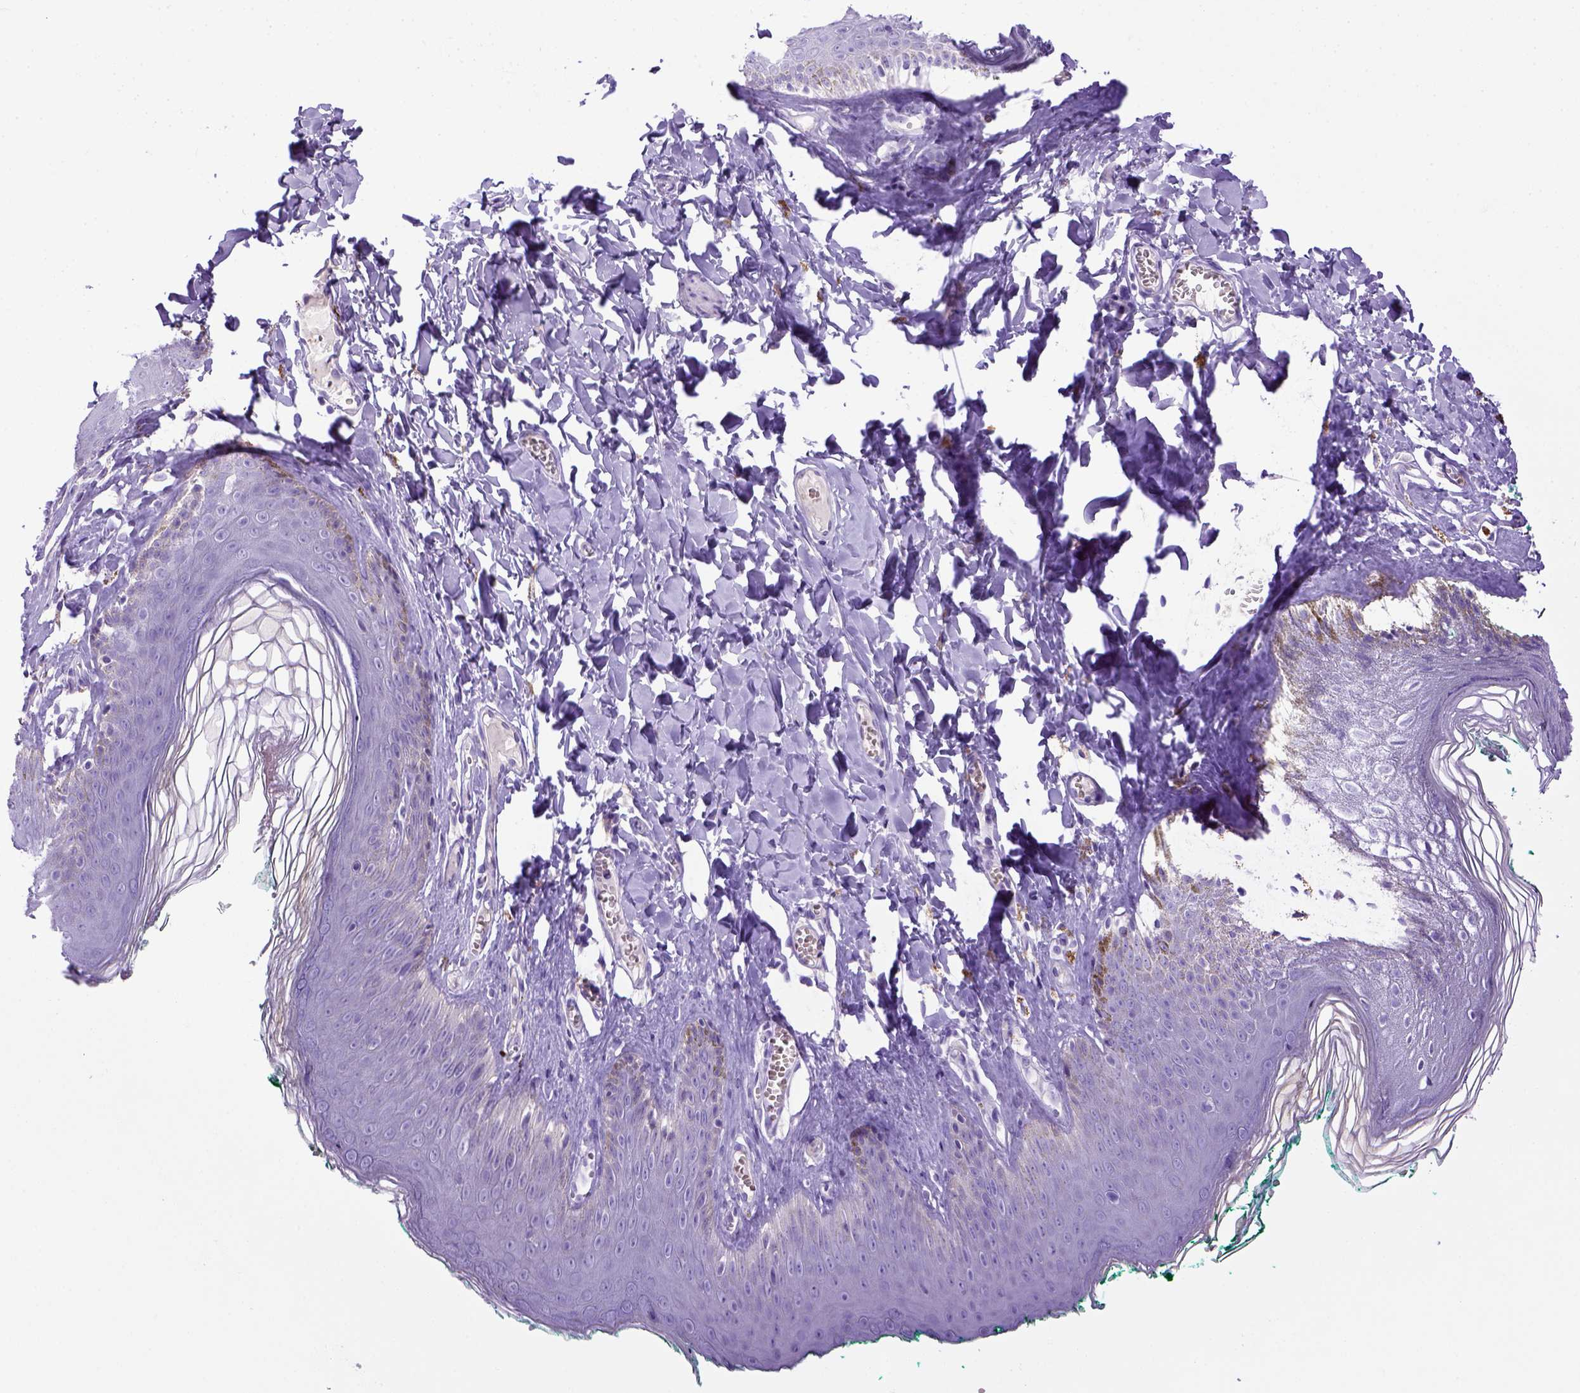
{"staining": {"intensity": "negative", "quantity": "none", "location": "none"}, "tissue": "skin", "cell_type": "Epidermal cells", "image_type": "normal", "snomed": [{"axis": "morphology", "description": "Normal tissue, NOS"}, {"axis": "topography", "description": "Vulva"}, {"axis": "topography", "description": "Peripheral nerve tissue"}], "caption": "An IHC image of unremarkable skin is shown. There is no staining in epidermal cells of skin. (DAB (3,3'-diaminobenzidine) IHC, high magnification).", "gene": "BAAT", "patient": {"sex": "female", "age": 66}}